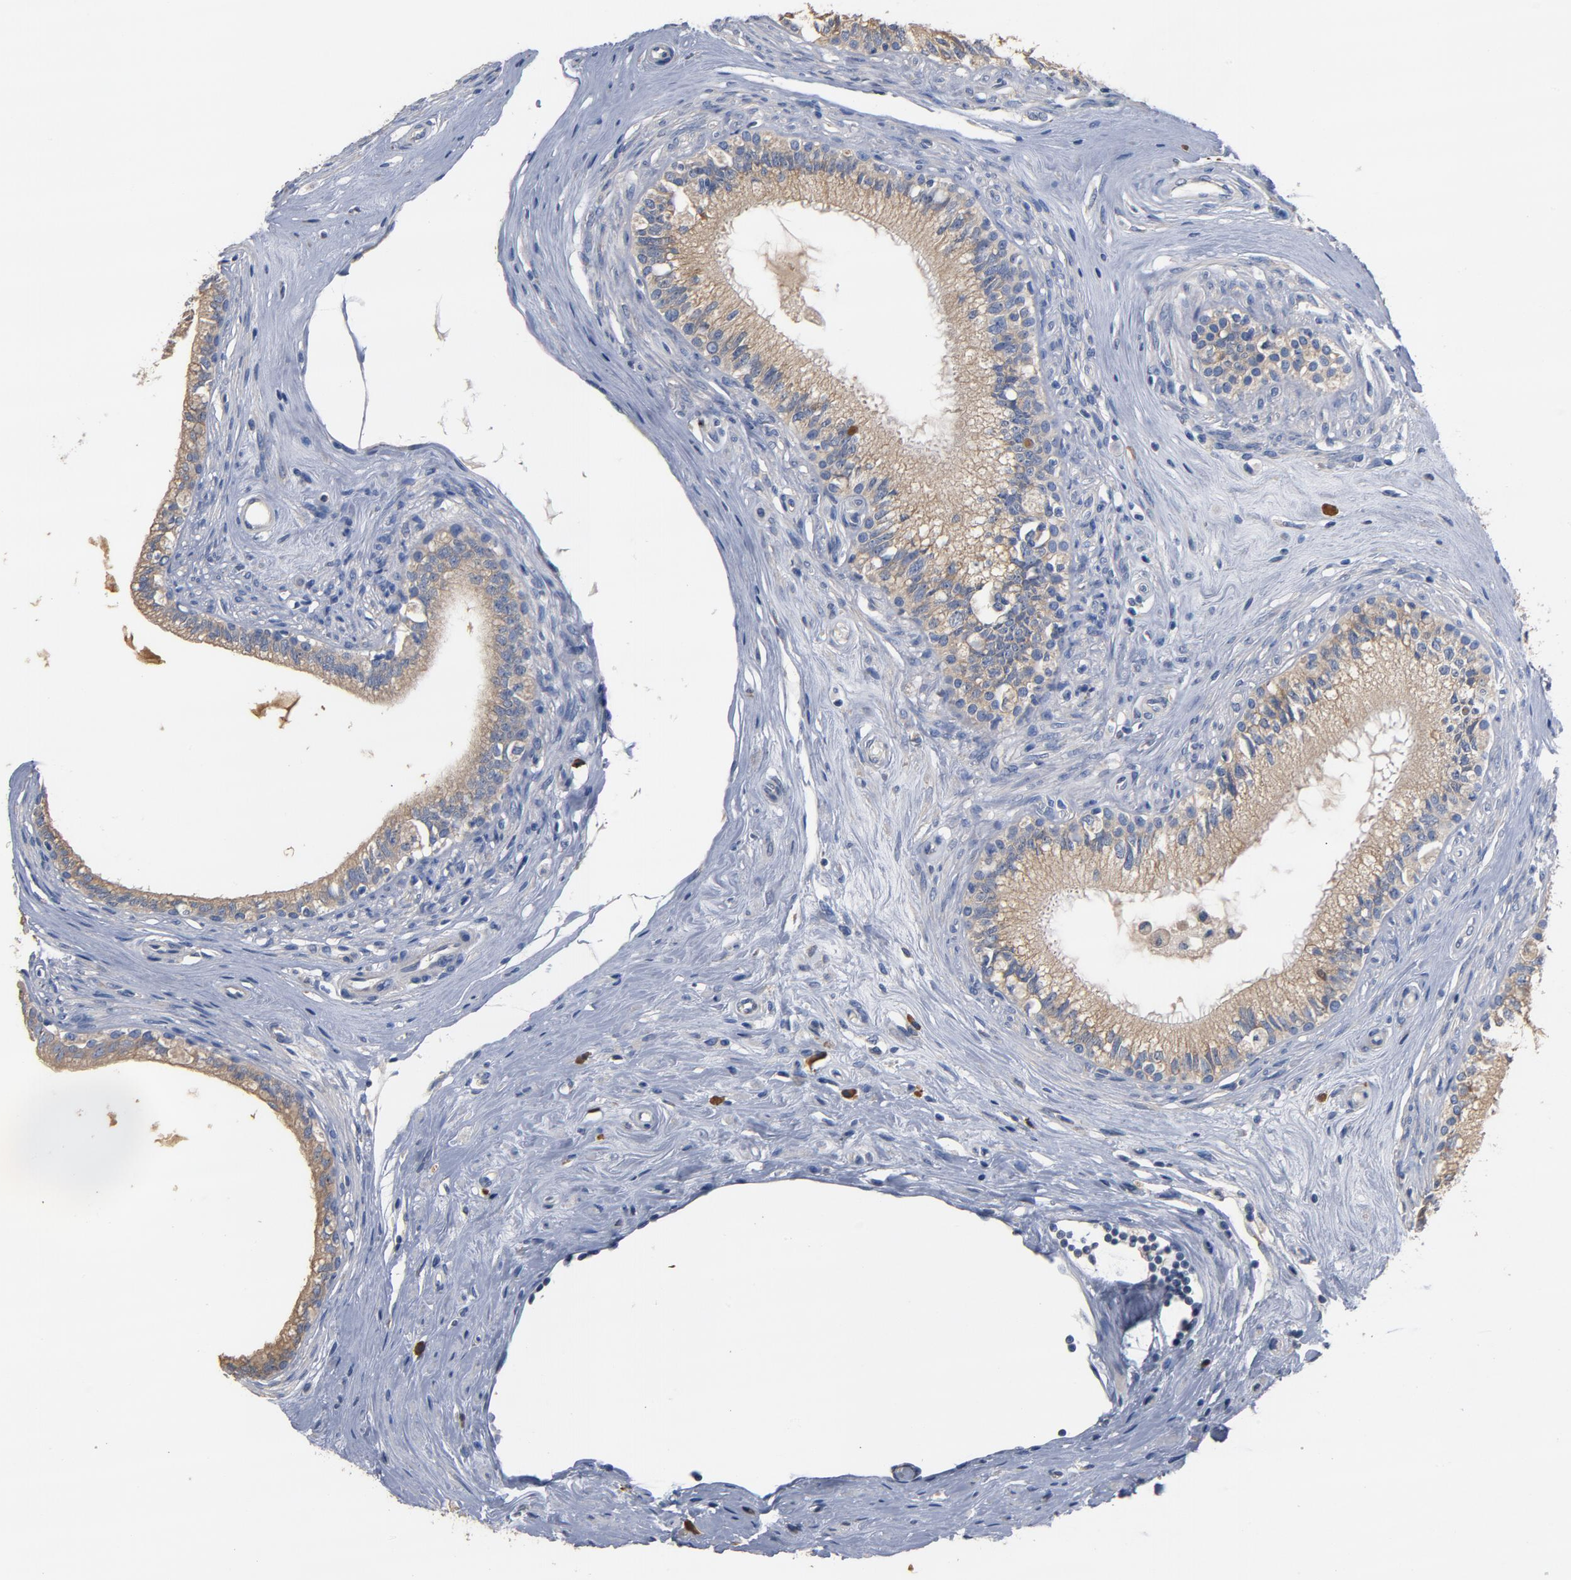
{"staining": {"intensity": "weak", "quantity": ">75%", "location": "cytoplasmic/membranous"}, "tissue": "epididymis", "cell_type": "Glandular cells", "image_type": "normal", "snomed": [{"axis": "morphology", "description": "Normal tissue, NOS"}, {"axis": "morphology", "description": "Inflammation, NOS"}, {"axis": "topography", "description": "Epididymis"}], "caption": "Unremarkable epididymis demonstrates weak cytoplasmic/membranous positivity in about >75% of glandular cells, visualized by immunohistochemistry. (Brightfield microscopy of DAB IHC at high magnification).", "gene": "TLR4", "patient": {"sex": "male", "age": 84}}